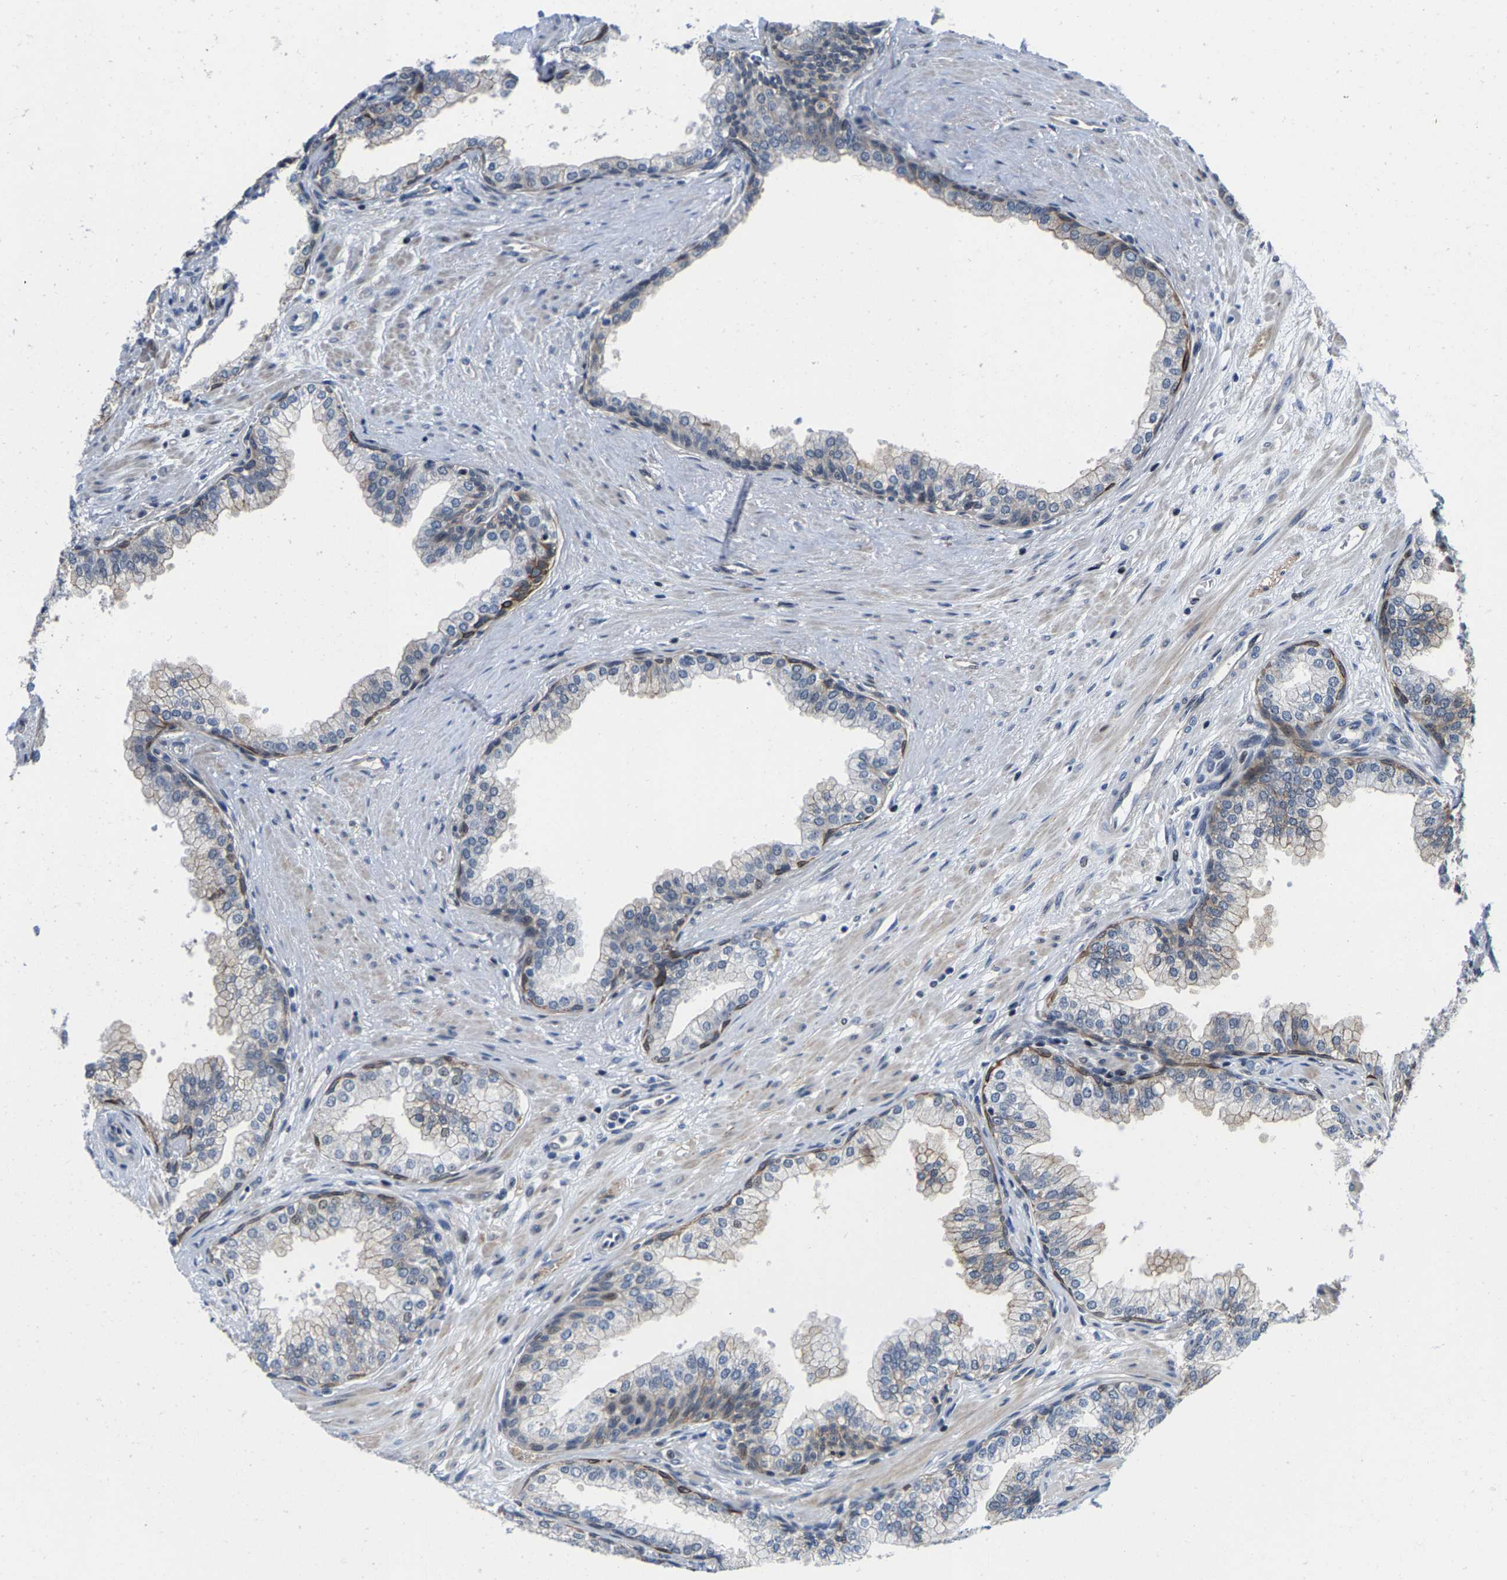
{"staining": {"intensity": "moderate", "quantity": "<25%", "location": "cytoplasmic/membranous"}, "tissue": "prostate", "cell_type": "Glandular cells", "image_type": "normal", "snomed": [{"axis": "morphology", "description": "Normal tissue, NOS"}, {"axis": "morphology", "description": "Urothelial carcinoma, Low grade"}, {"axis": "topography", "description": "Urinary bladder"}, {"axis": "topography", "description": "Prostate"}], "caption": "Benign prostate demonstrates moderate cytoplasmic/membranous expression in about <25% of glandular cells, visualized by immunohistochemistry.", "gene": "GTPBP10", "patient": {"sex": "male", "age": 60}}